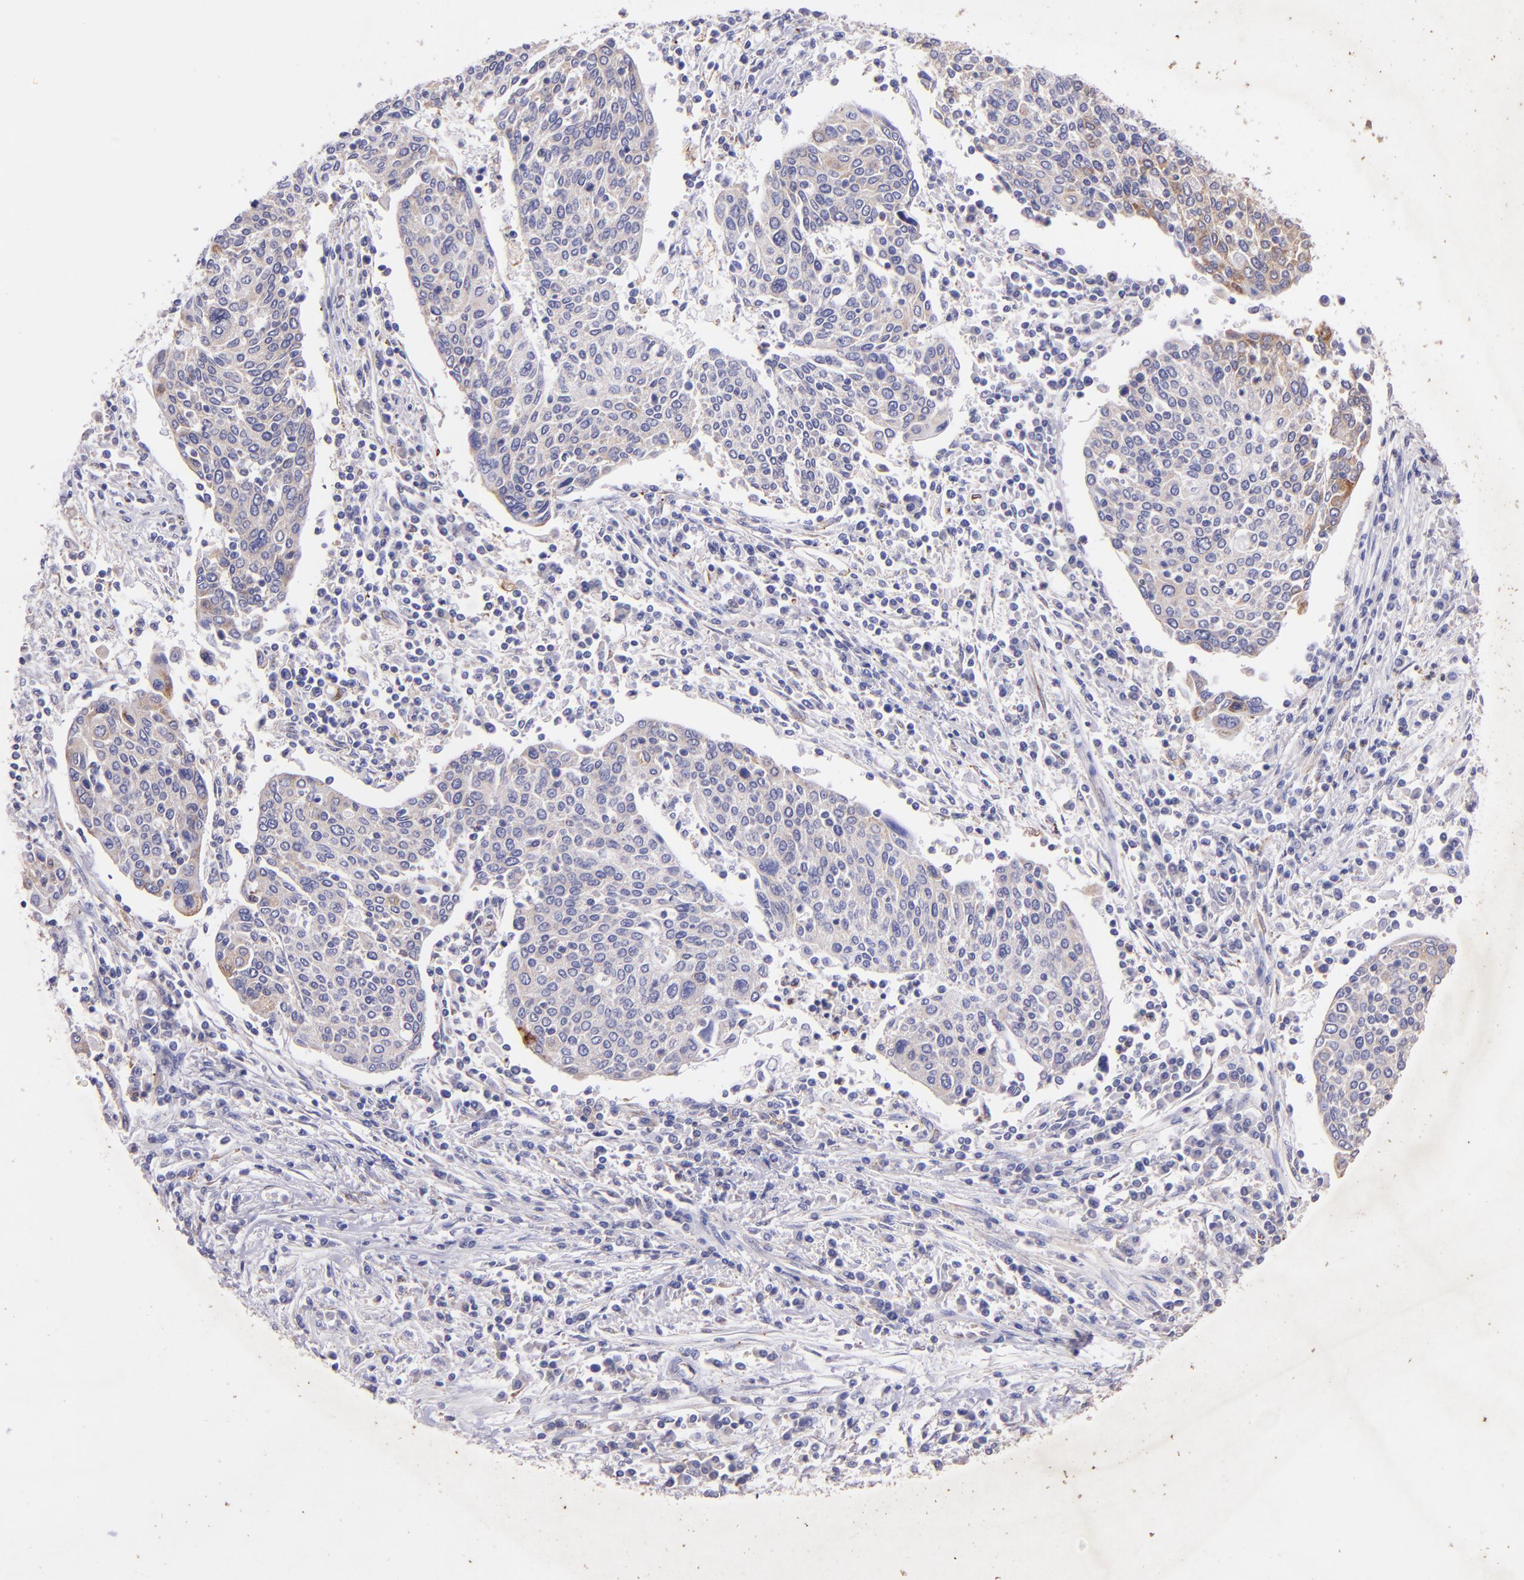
{"staining": {"intensity": "weak", "quantity": "25%-75%", "location": "cytoplasmic/membranous"}, "tissue": "cervical cancer", "cell_type": "Tumor cells", "image_type": "cancer", "snomed": [{"axis": "morphology", "description": "Squamous cell carcinoma, NOS"}, {"axis": "topography", "description": "Cervix"}], "caption": "Cervical squamous cell carcinoma stained with IHC displays weak cytoplasmic/membranous positivity in about 25%-75% of tumor cells. (DAB IHC with brightfield microscopy, high magnification).", "gene": "RET", "patient": {"sex": "female", "age": 40}}